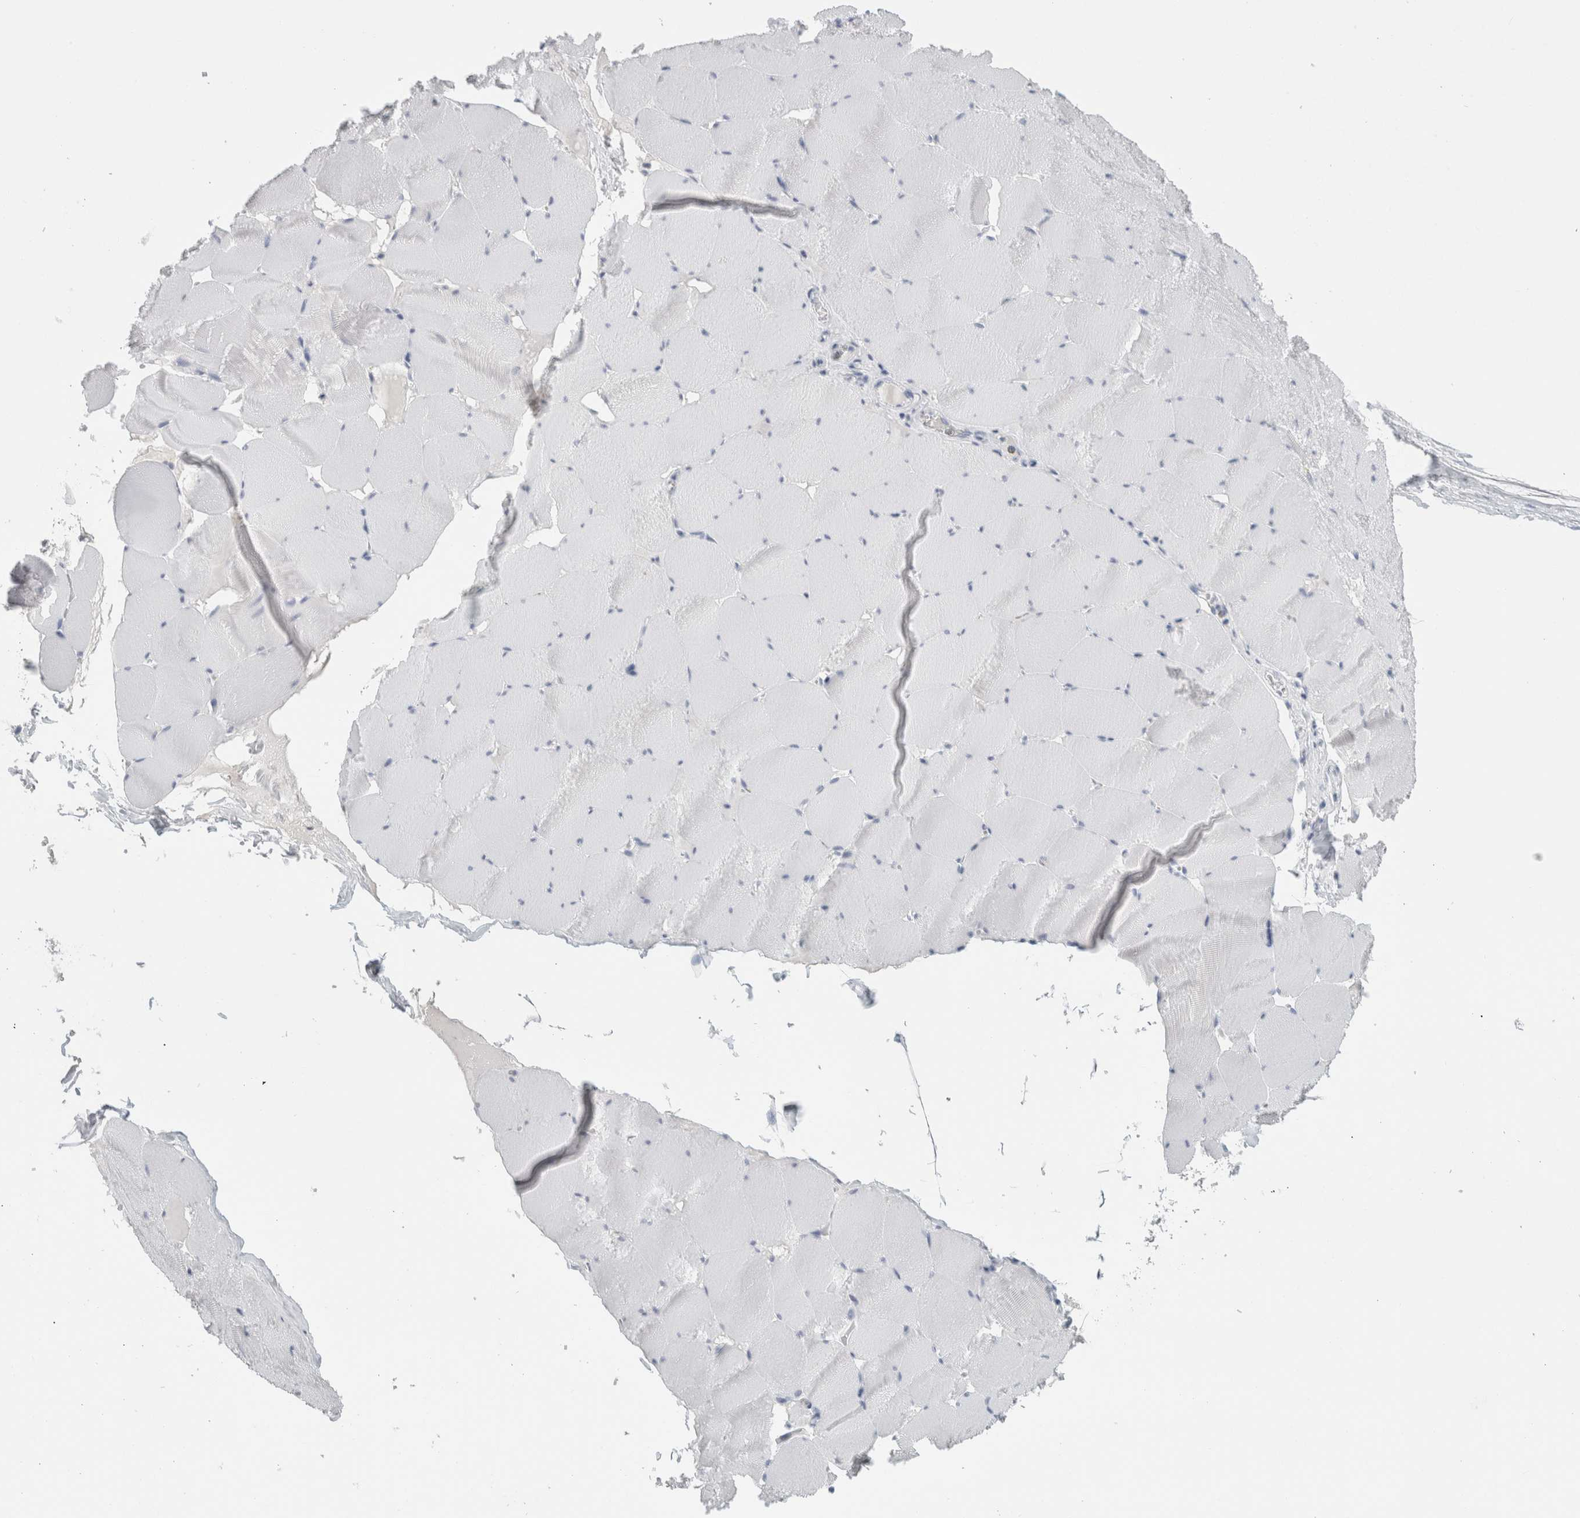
{"staining": {"intensity": "negative", "quantity": "none", "location": "none"}, "tissue": "skeletal muscle", "cell_type": "Myocytes", "image_type": "normal", "snomed": [{"axis": "morphology", "description": "Normal tissue, NOS"}, {"axis": "topography", "description": "Skeletal muscle"}], "caption": "High power microscopy photomicrograph of an immunohistochemistry (IHC) micrograph of benign skeletal muscle, revealing no significant positivity in myocytes.", "gene": "TSPAN8", "patient": {"sex": "male", "age": 62}}